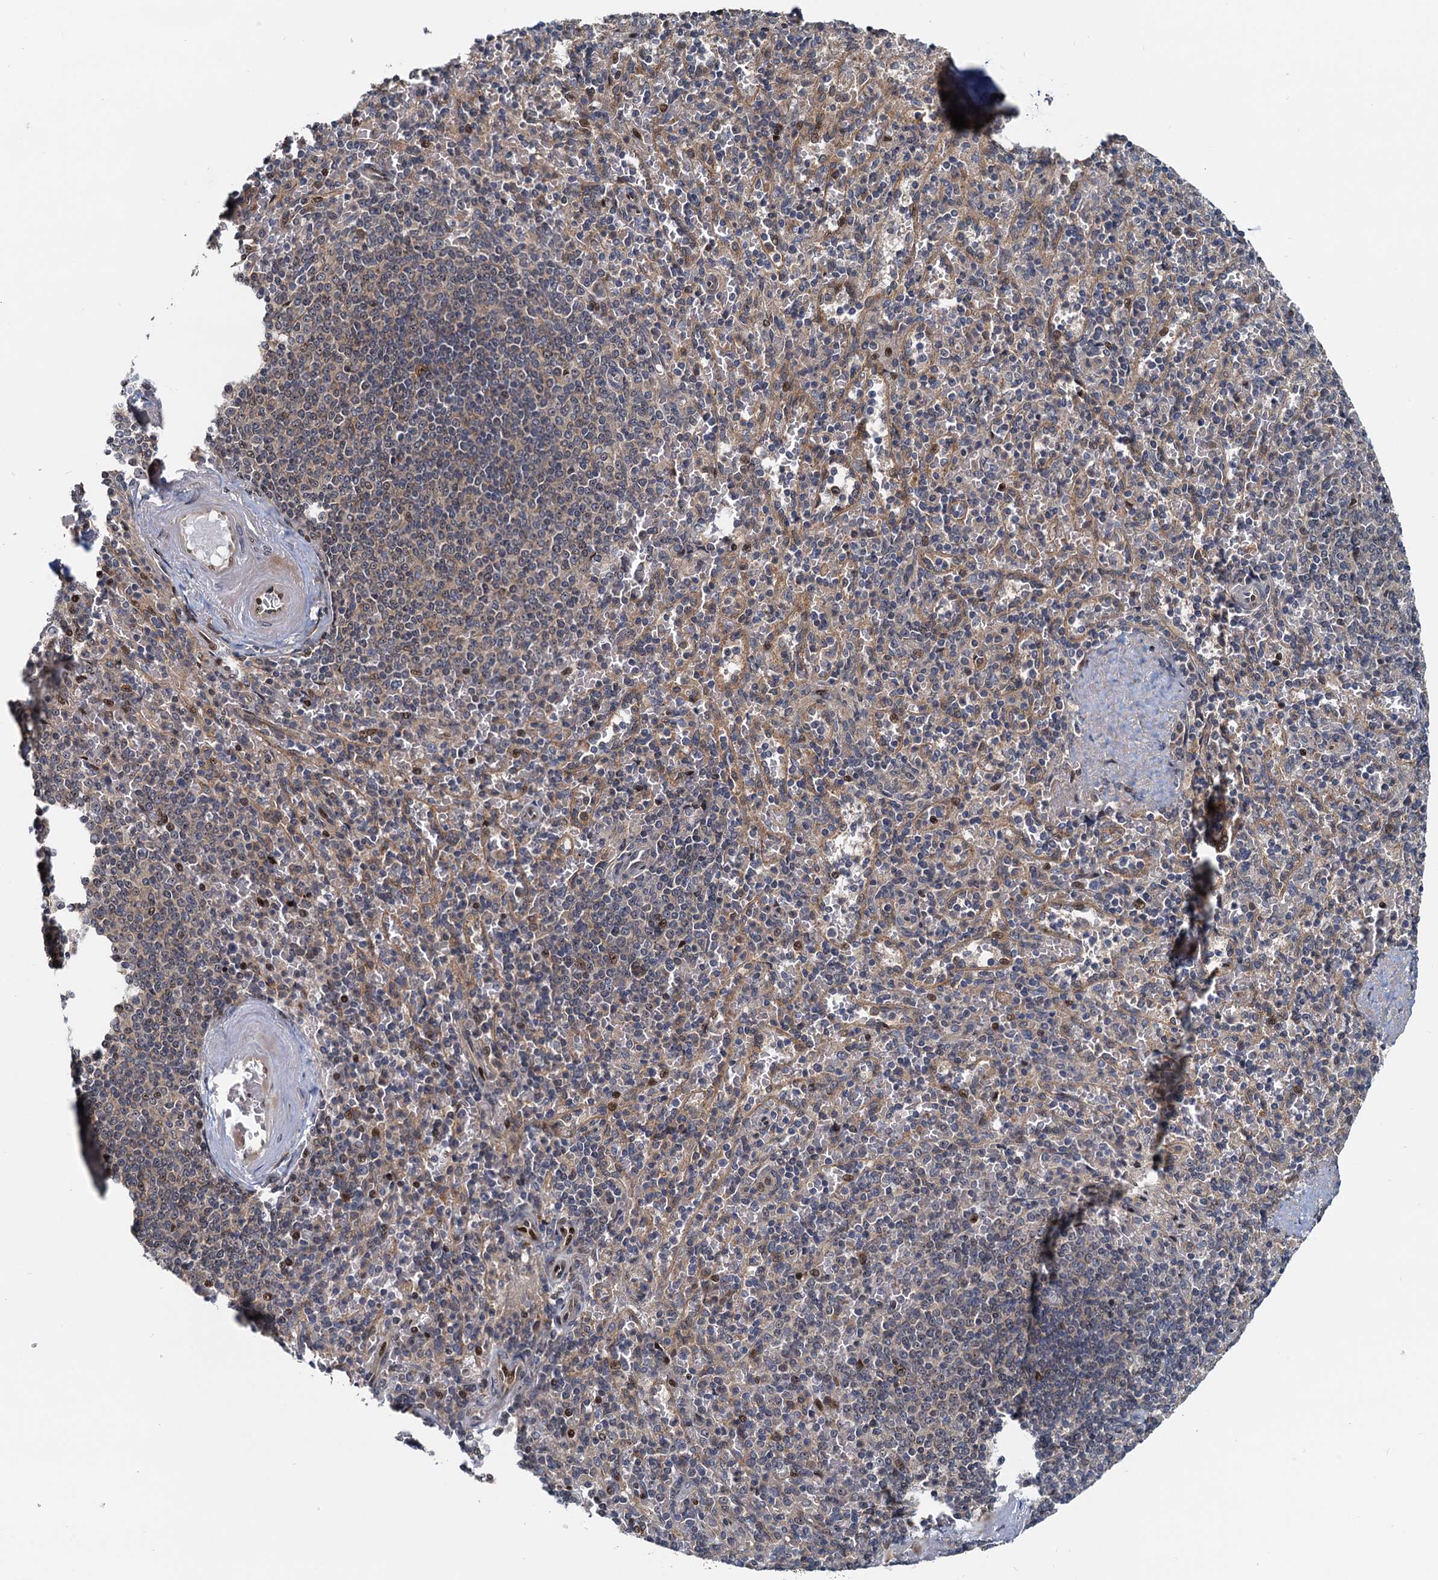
{"staining": {"intensity": "negative", "quantity": "none", "location": "none"}, "tissue": "spleen", "cell_type": "Cells in red pulp", "image_type": "normal", "snomed": [{"axis": "morphology", "description": "Normal tissue, NOS"}, {"axis": "topography", "description": "Spleen"}], "caption": "Spleen was stained to show a protein in brown. There is no significant staining in cells in red pulp. Nuclei are stained in blue.", "gene": "TOLLIP", "patient": {"sex": "male", "age": 82}}